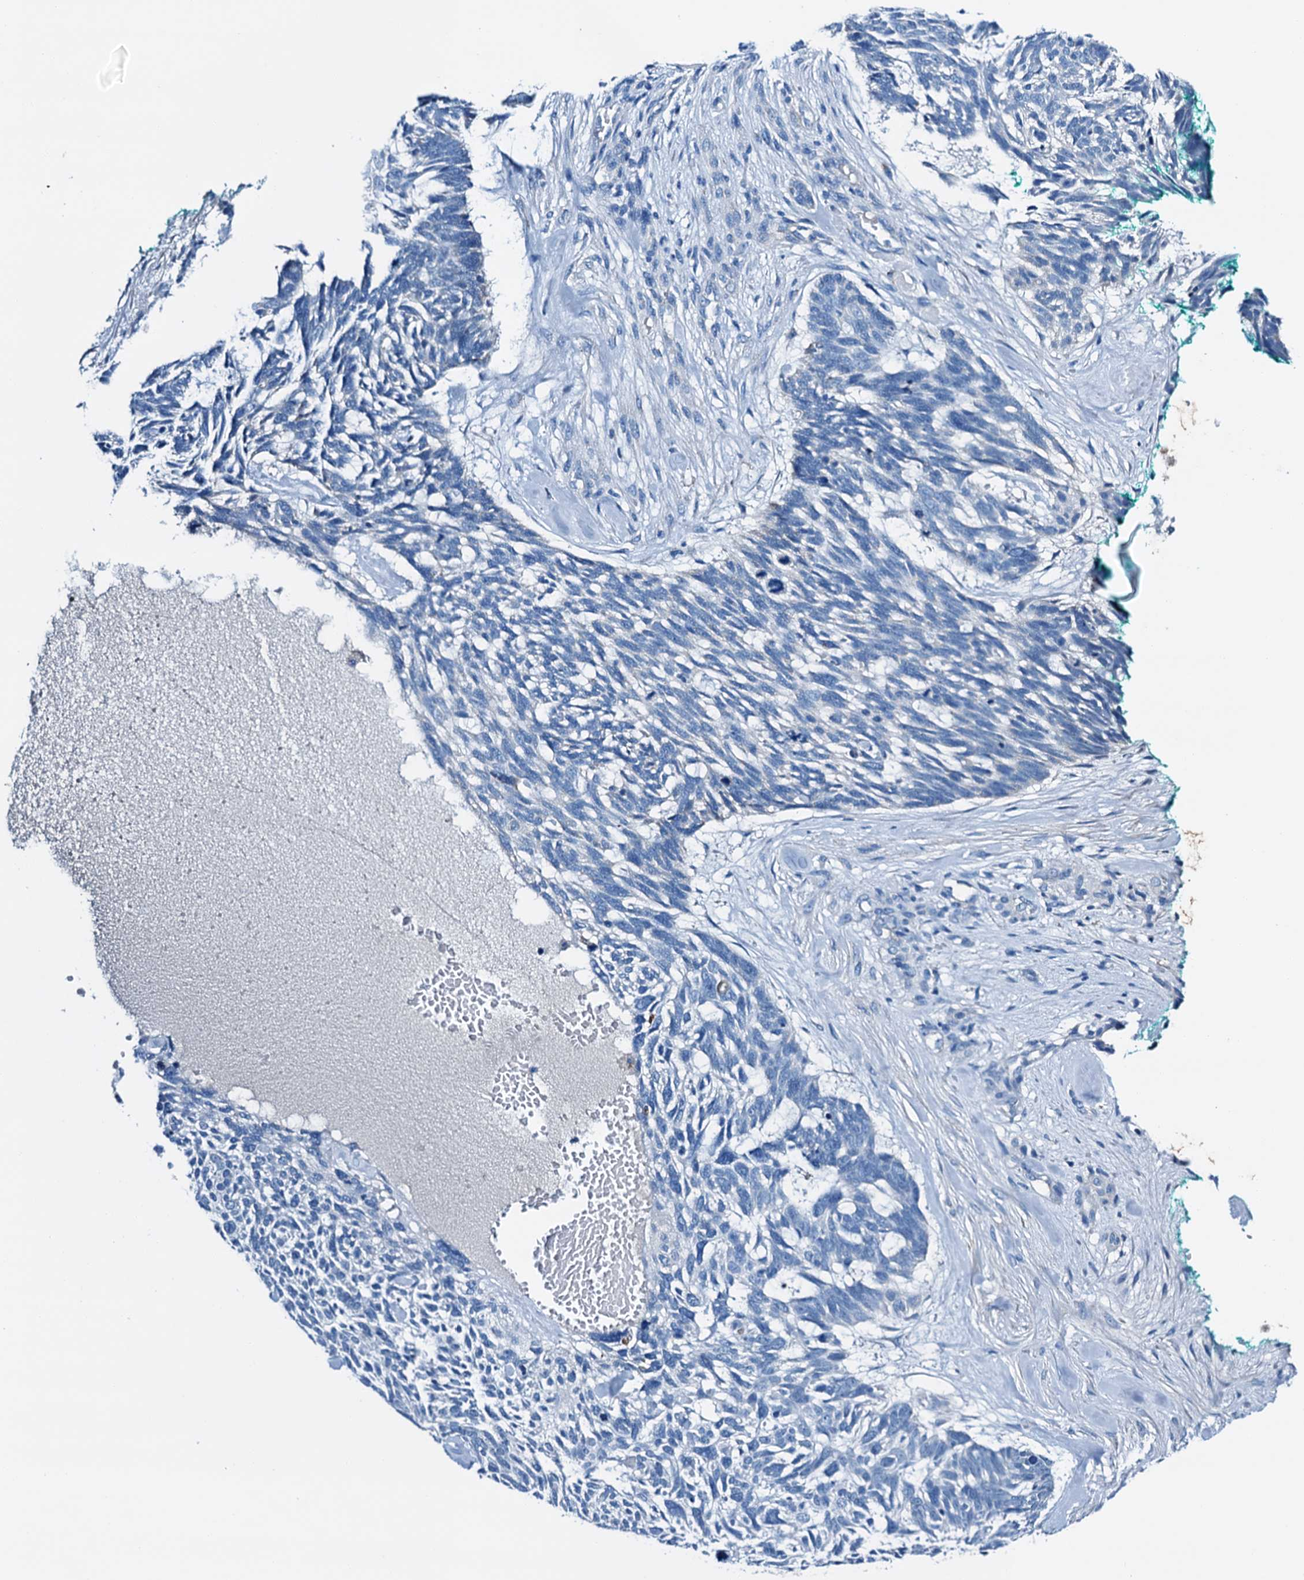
{"staining": {"intensity": "negative", "quantity": "none", "location": "none"}, "tissue": "skin cancer", "cell_type": "Tumor cells", "image_type": "cancer", "snomed": [{"axis": "morphology", "description": "Basal cell carcinoma"}, {"axis": "topography", "description": "Skin"}], "caption": "The immunohistochemistry (IHC) micrograph has no significant staining in tumor cells of skin cancer tissue. The staining was performed using DAB to visualize the protein expression in brown, while the nuclei were stained in blue with hematoxylin (Magnification: 20x).", "gene": "C1QTNF4", "patient": {"sex": "male", "age": 88}}